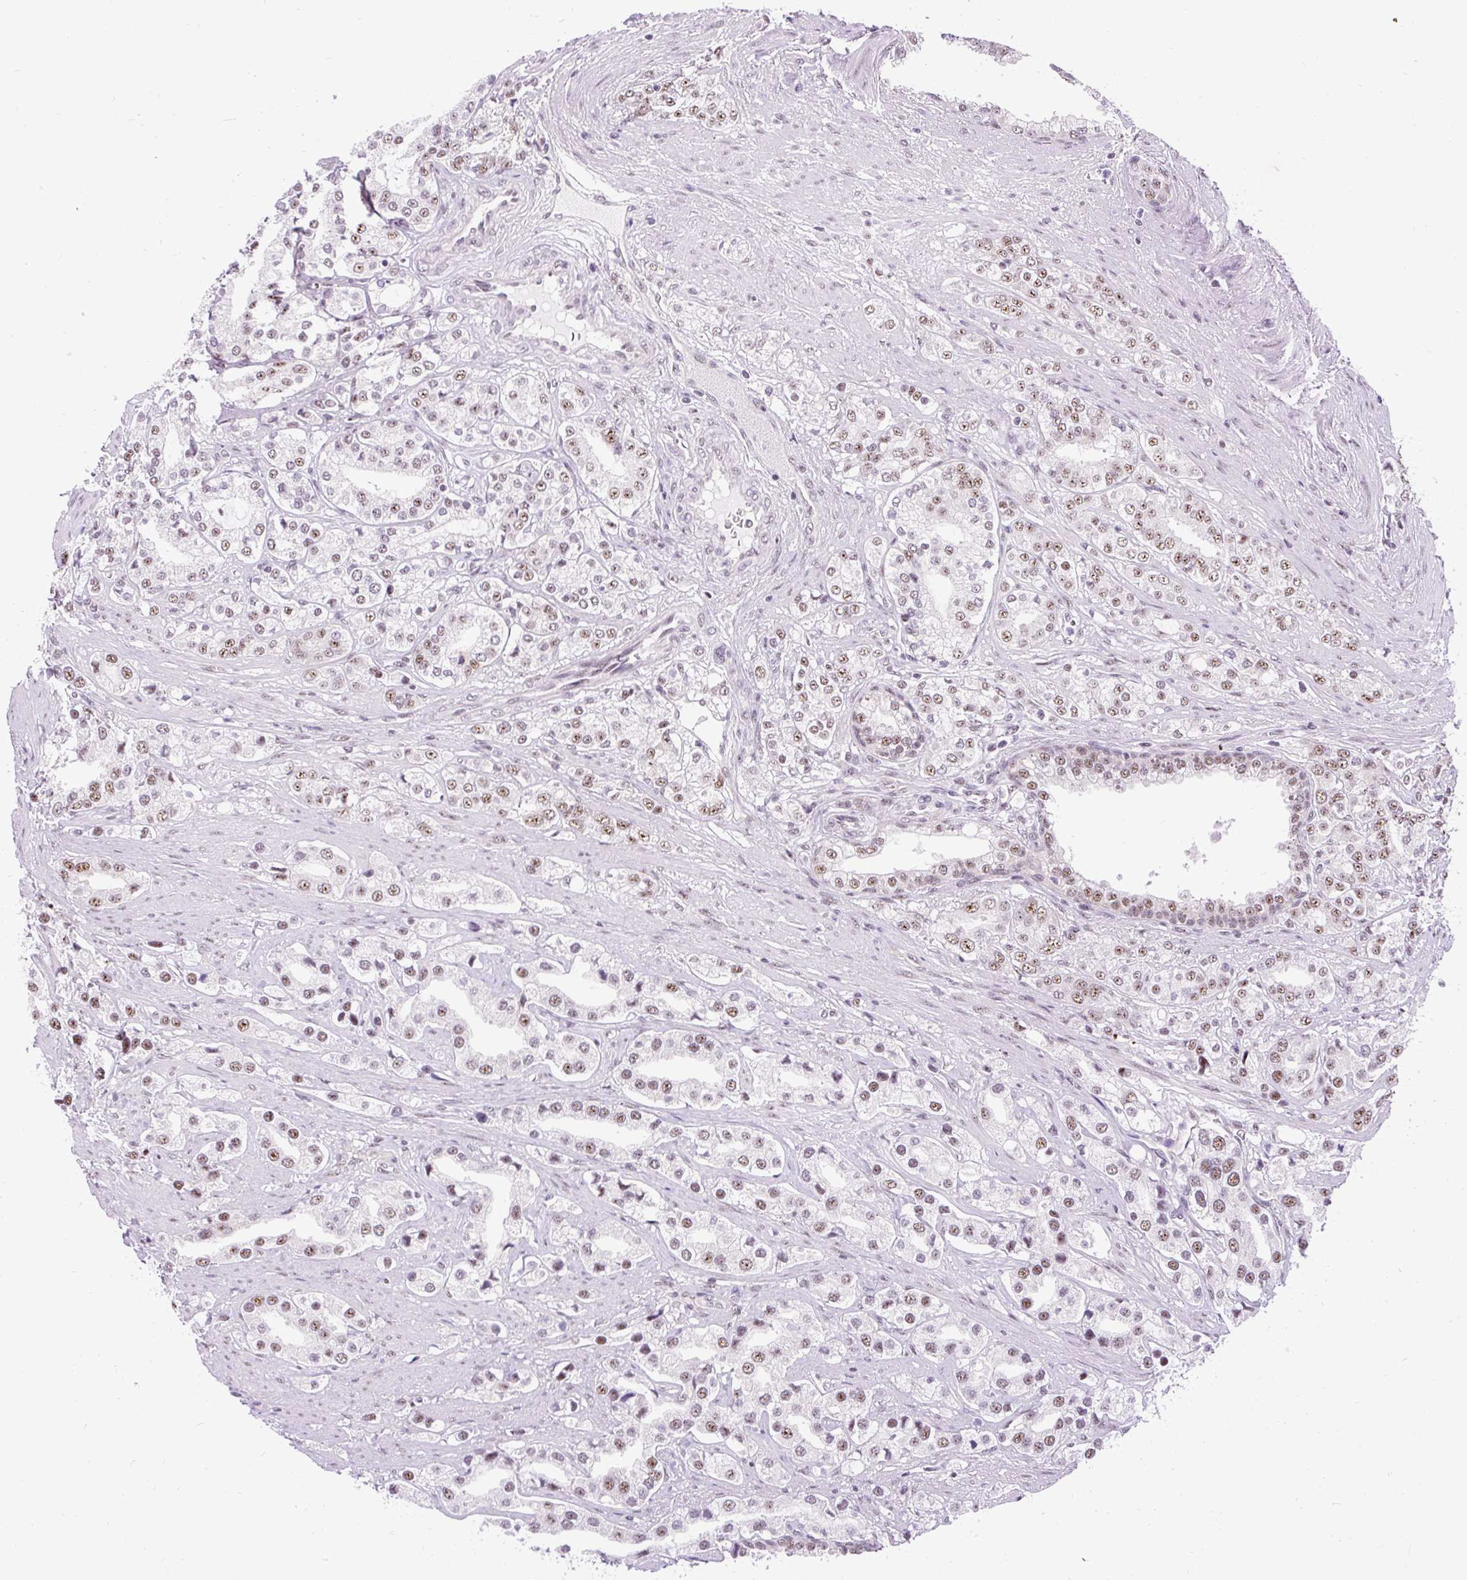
{"staining": {"intensity": "moderate", "quantity": "25%-75%", "location": "nuclear"}, "tissue": "prostate cancer", "cell_type": "Tumor cells", "image_type": "cancer", "snomed": [{"axis": "morphology", "description": "Adenocarcinoma, High grade"}, {"axis": "topography", "description": "Prostate"}], "caption": "The histopathology image displays staining of high-grade adenocarcinoma (prostate), revealing moderate nuclear protein expression (brown color) within tumor cells.", "gene": "SMC5", "patient": {"sex": "male", "age": 58}}